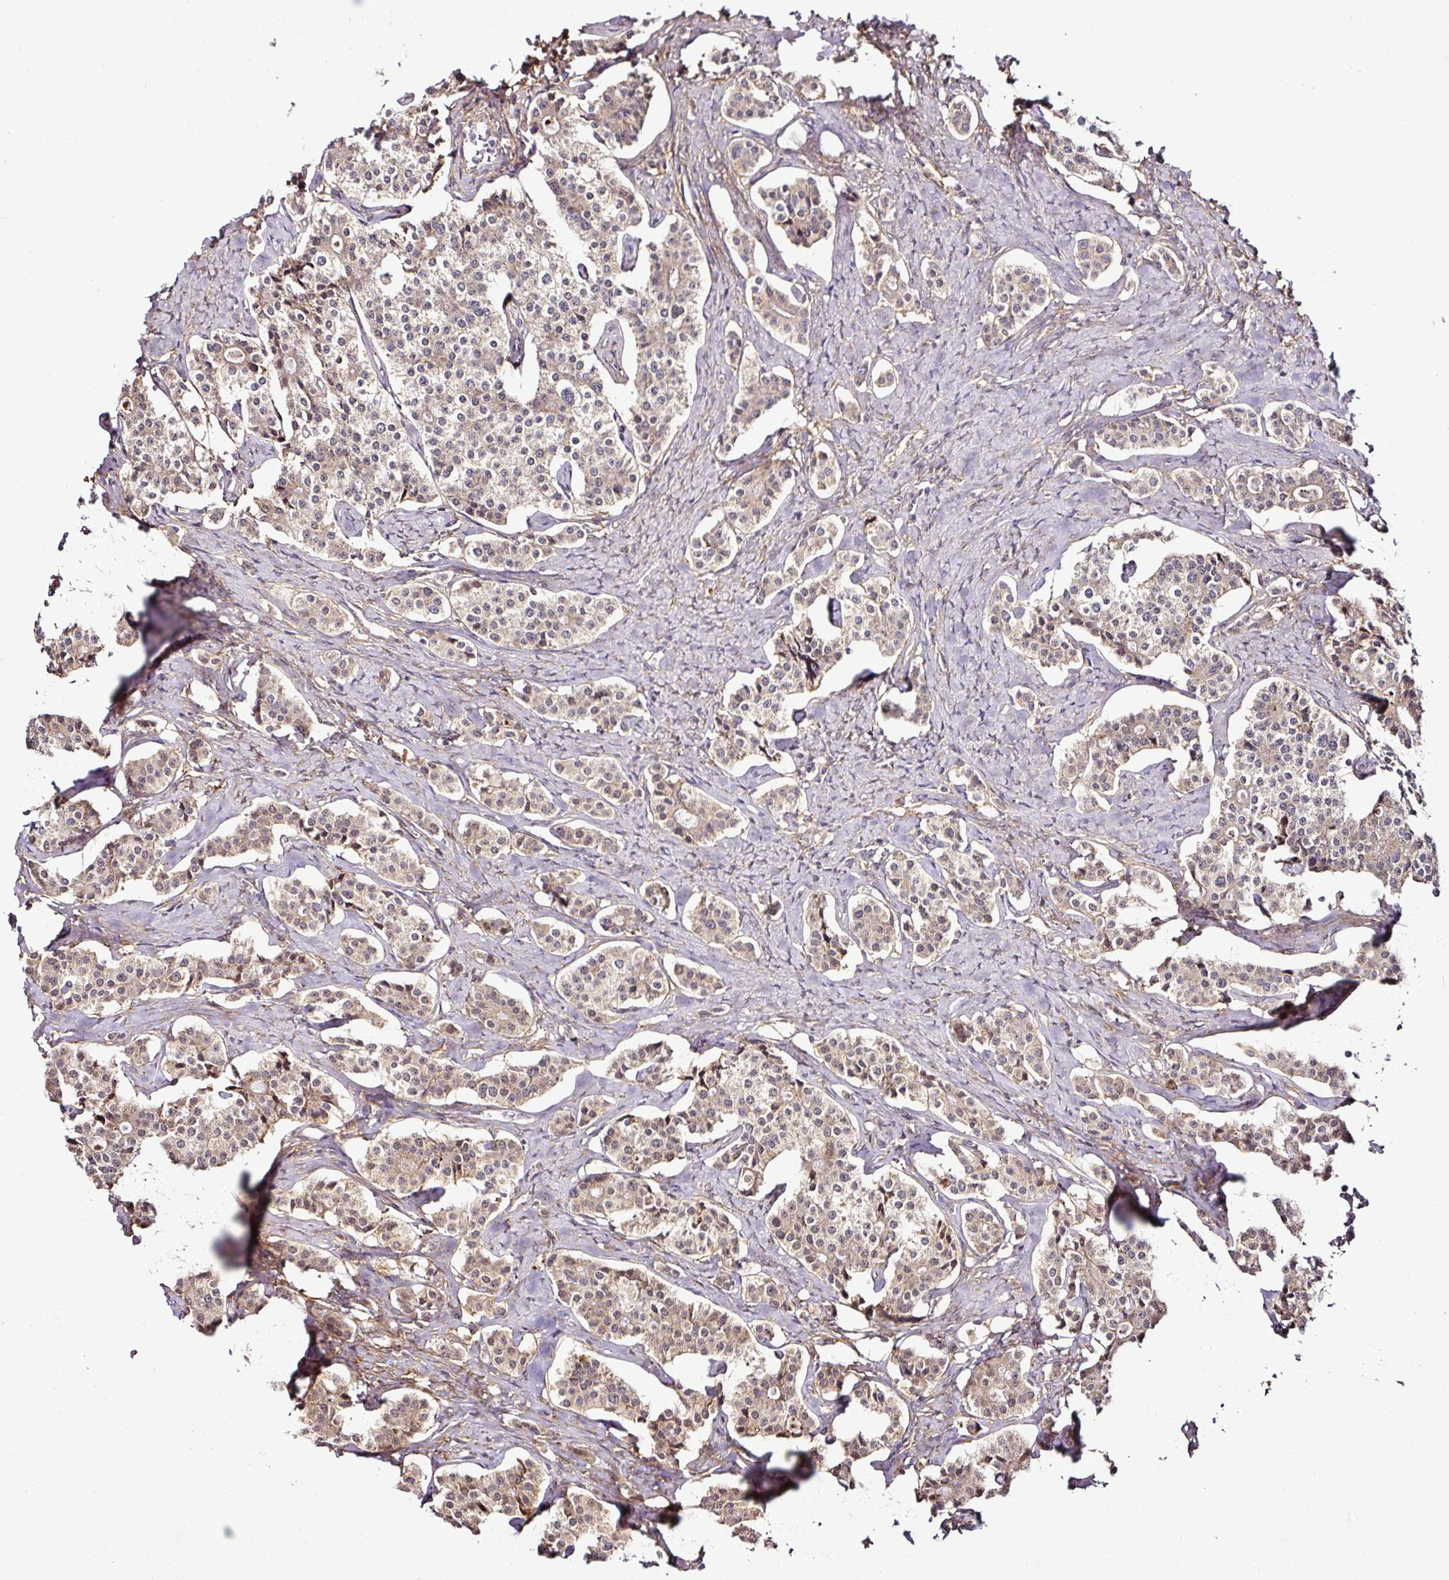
{"staining": {"intensity": "weak", "quantity": ">75%", "location": "cytoplasmic/membranous,nuclear"}, "tissue": "carcinoid", "cell_type": "Tumor cells", "image_type": "cancer", "snomed": [{"axis": "morphology", "description": "Carcinoid, malignant, NOS"}, {"axis": "topography", "description": "Small intestine"}], "caption": "Carcinoid was stained to show a protein in brown. There is low levels of weak cytoplasmic/membranous and nuclear expression in about >75% of tumor cells.", "gene": "FAM153A", "patient": {"sex": "male", "age": 63}}